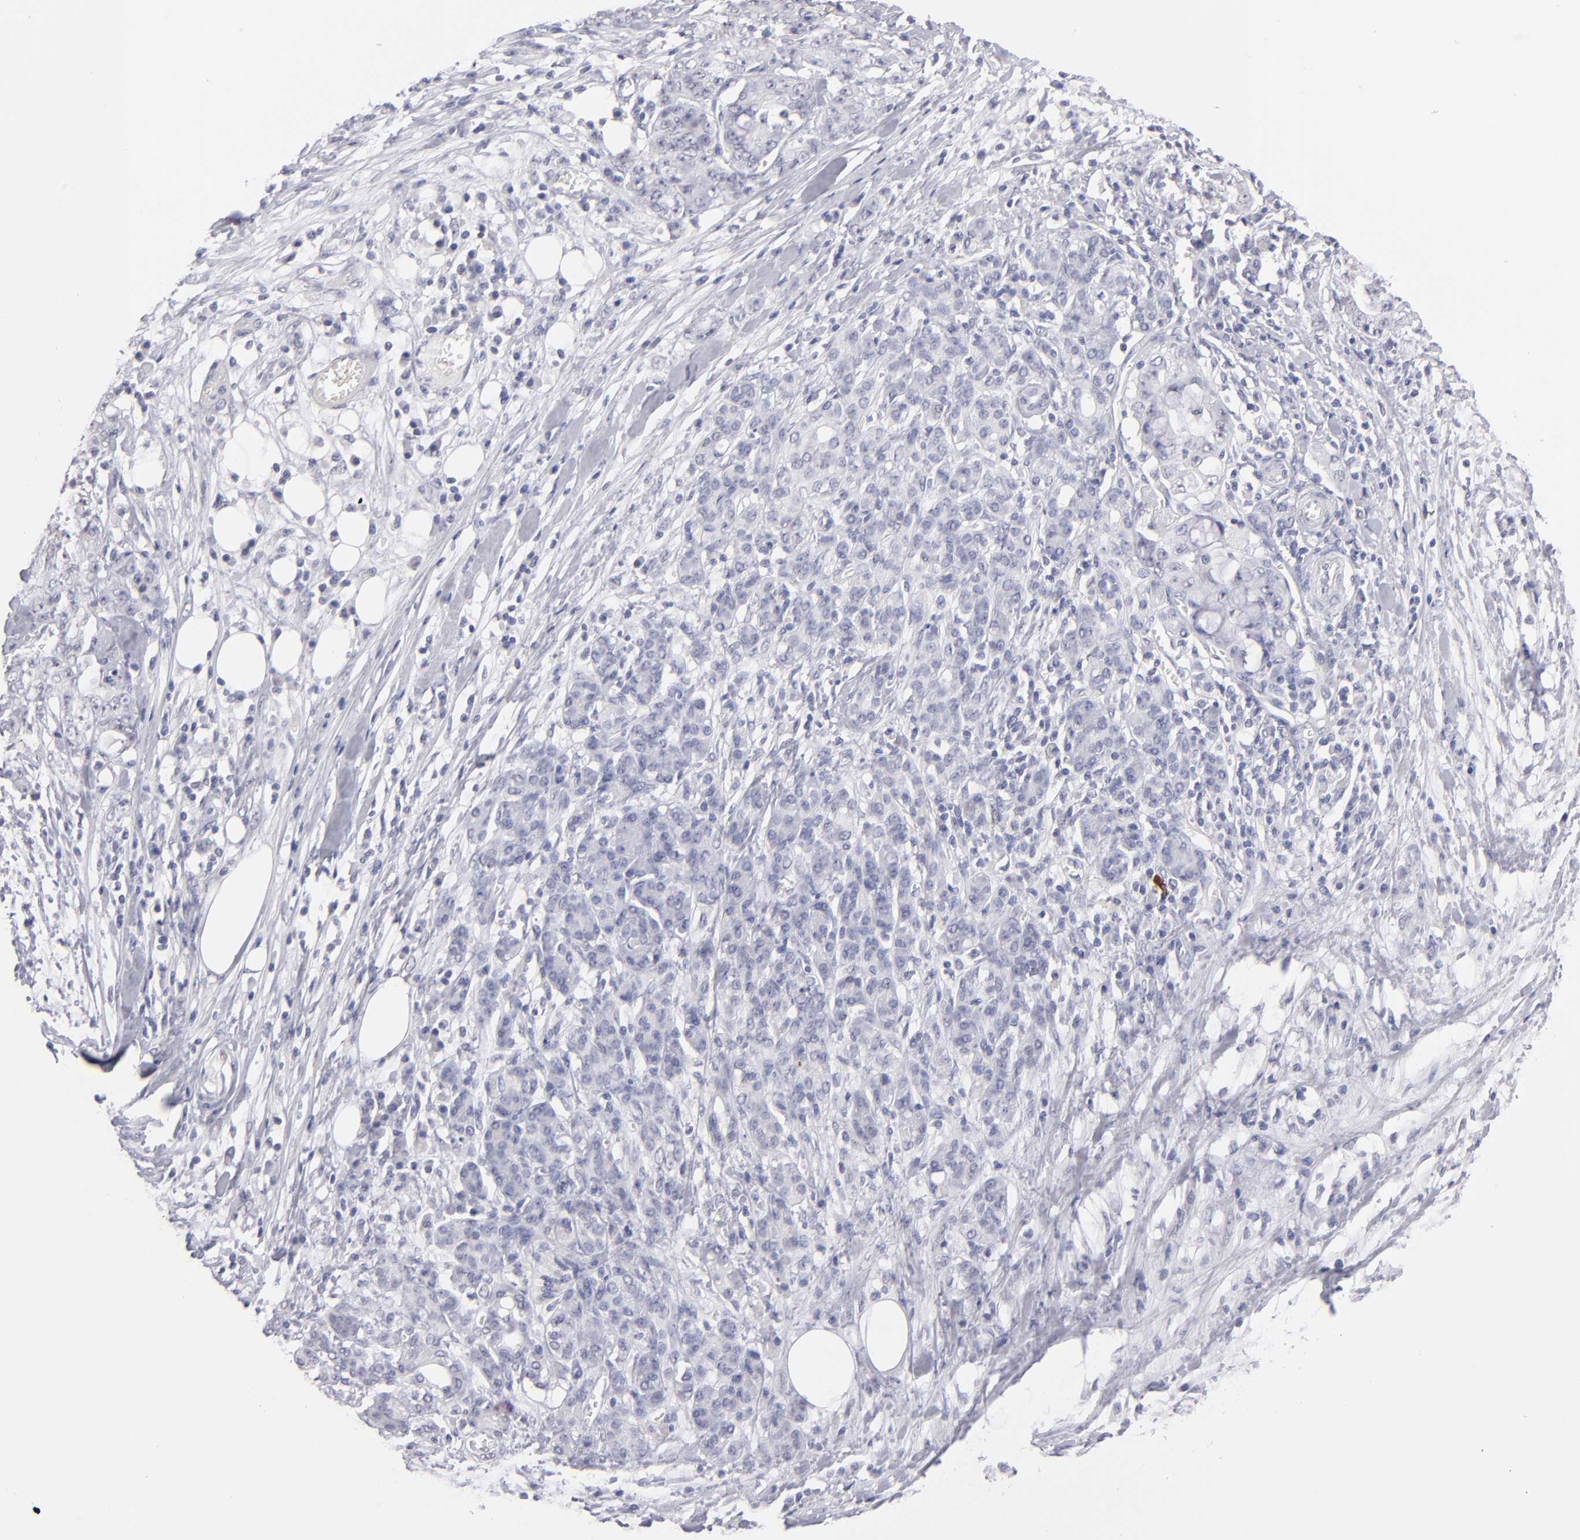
{"staining": {"intensity": "negative", "quantity": "none", "location": "none"}, "tissue": "pancreatic cancer", "cell_type": "Tumor cells", "image_type": "cancer", "snomed": [{"axis": "morphology", "description": "Adenocarcinoma, NOS"}, {"axis": "topography", "description": "Pancreas"}], "caption": "Pancreatic cancer (adenocarcinoma) stained for a protein using IHC shows no positivity tumor cells.", "gene": "TEX11", "patient": {"sex": "female", "age": 73}}